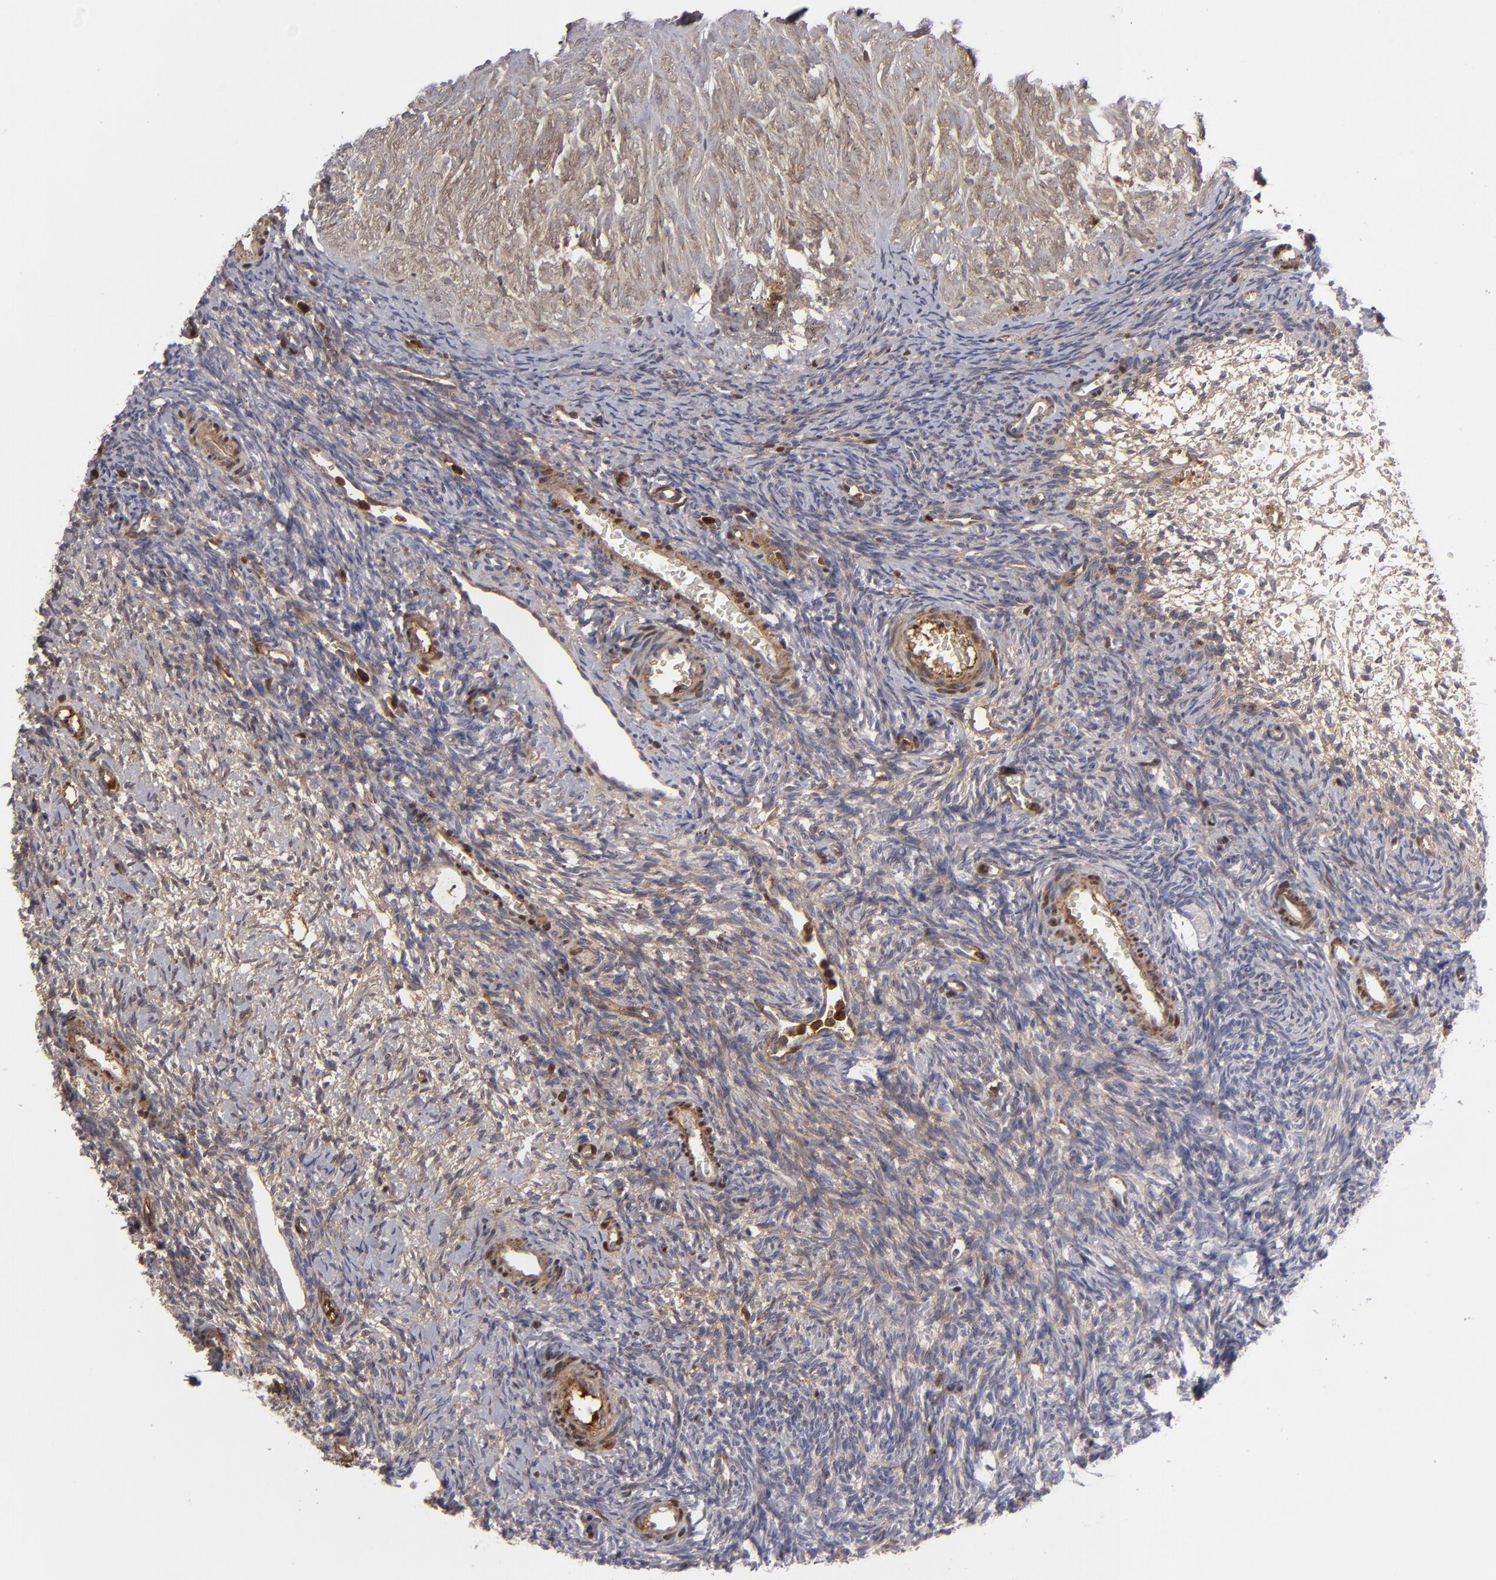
{"staining": {"intensity": "weak", "quantity": "25%-75%", "location": "cytoplasmic/membranous"}, "tissue": "ovary", "cell_type": "Follicle cells", "image_type": "normal", "snomed": [{"axis": "morphology", "description": "Normal tissue, NOS"}, {"axis": "topography", "description": "Ovary"}], "caption": "Protein staining by immunohistochemistry (IHC) demonstrates weak cytoplasmic/membranous staining in about 25%-75% of follicle cells in unremarkable ovary.", "gene": "LRG1", "patient": {"sex": "female", "age": 39}}